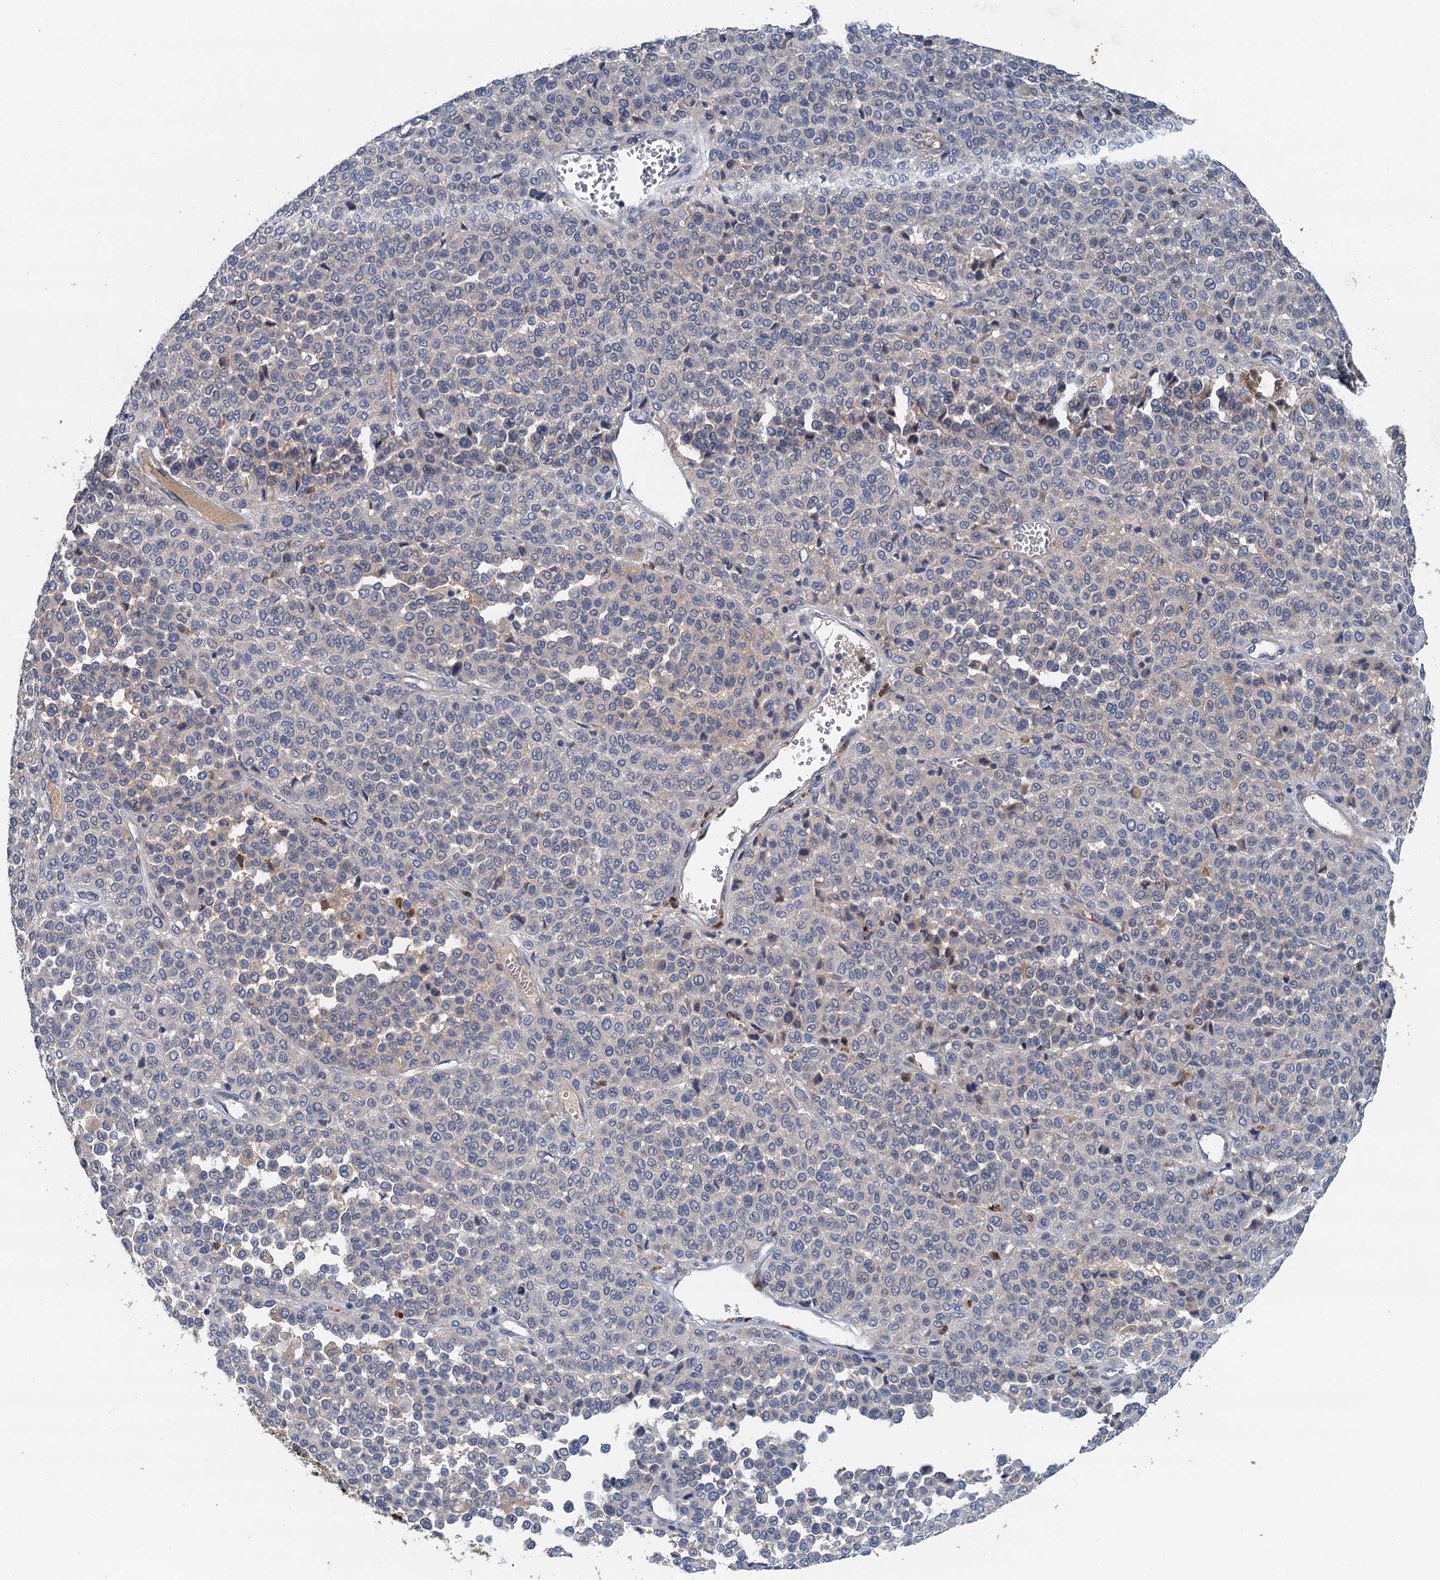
{"staining": {"intensity": "negative", "quantity": "none", "location": "none"}, "tissue": "melanoma", "cell_type": "Tumor cells", "image_type": "cancer", "snomed": [{"axis": "morphology", "description": "Malignant melanoma, Metastatic site"}, {"axis": "topography", "description": "Pancreas"}], "caption": "The histopathology image displays no staining of tumor cells in malignant melanoma (metastatic site).", "gene": "TPCN1", "patient": {"sex": "female", "age": 30}}